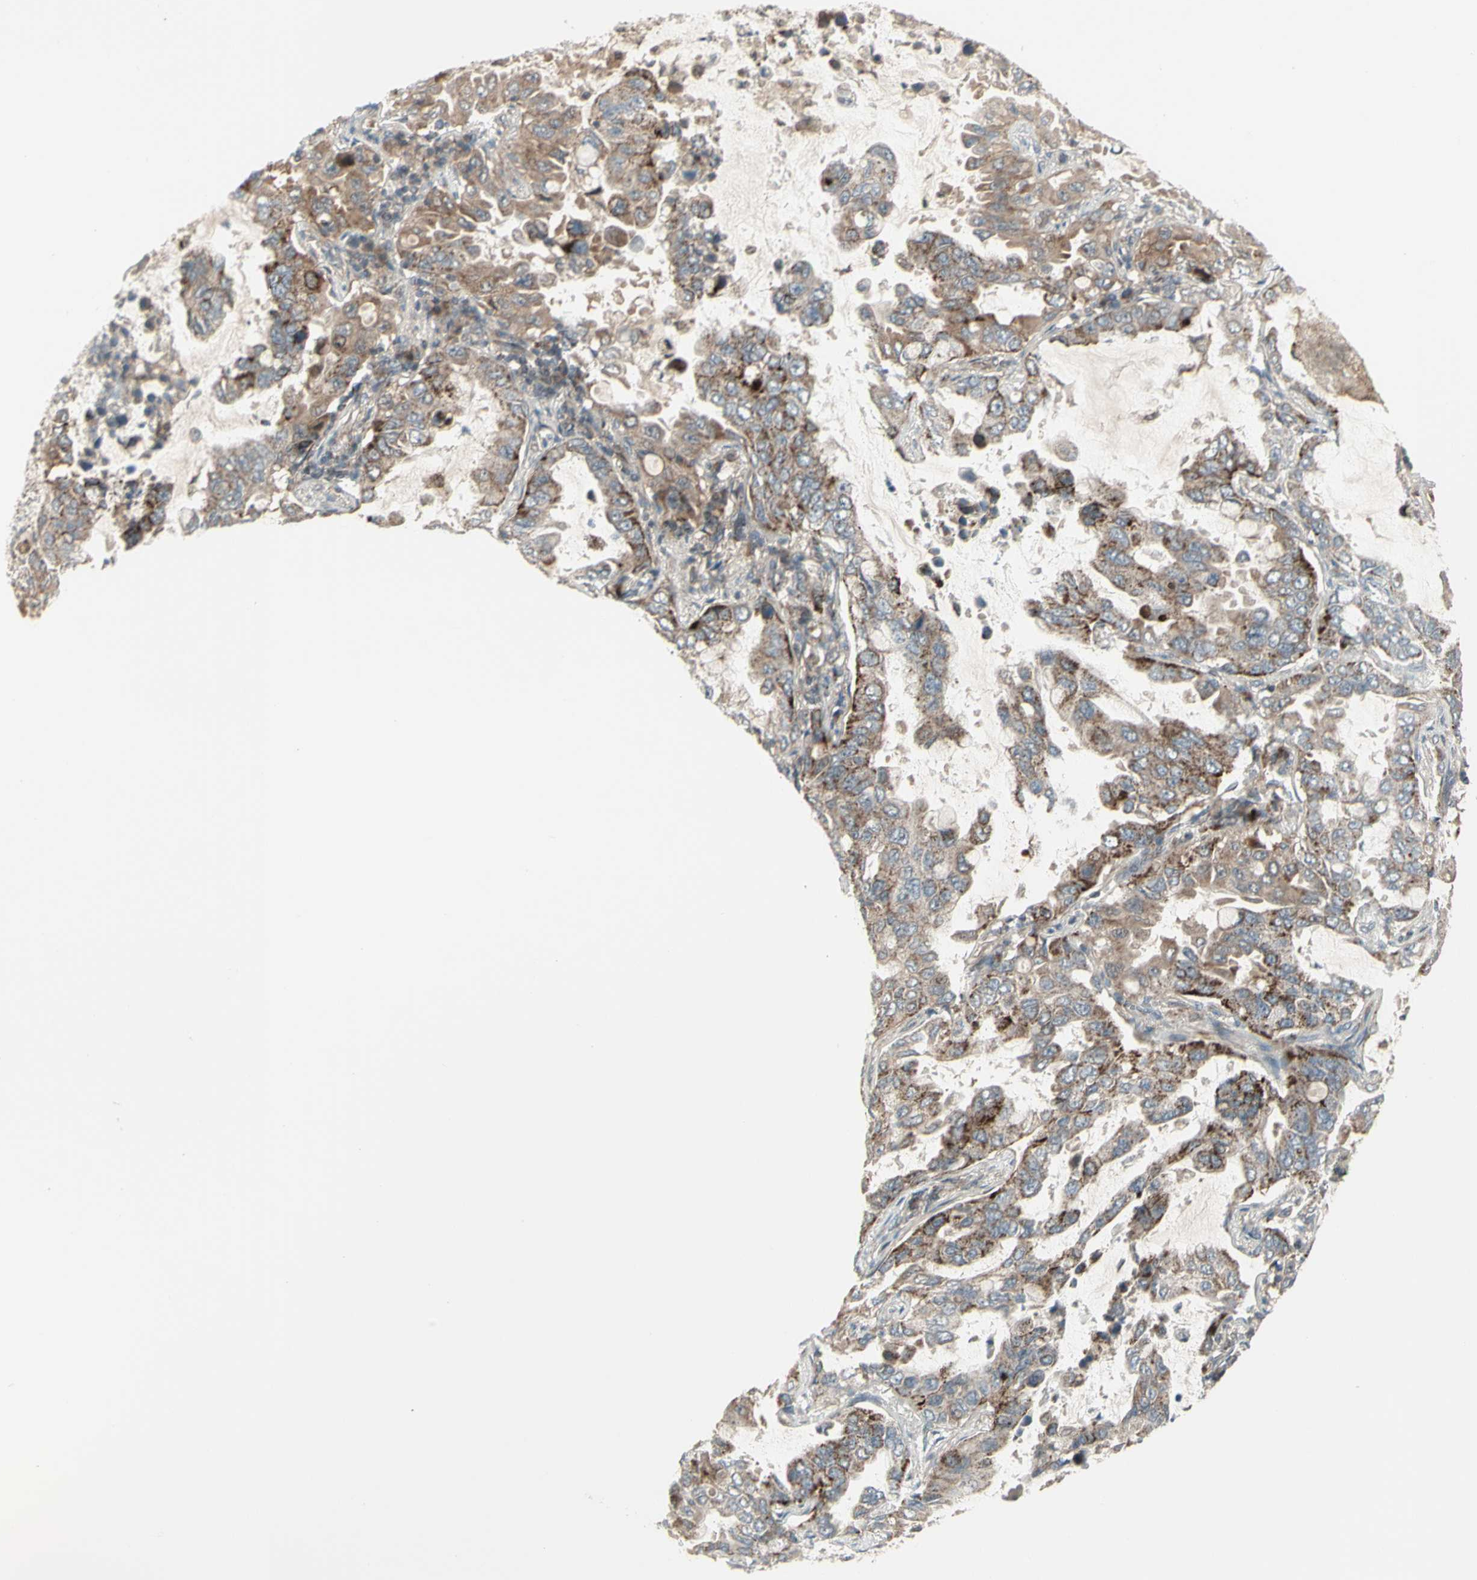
{"staining": {"intensity": "moderate", "quantity": ">75%", "location": "cytoplasmic/membranous"}, "tissue": "lung cancer", "cell_type": "Tumor cells", "image_type": "cancer", "snomed": [{"axis": "morphology", "description": "Adenocarcinoma, NOS"}, {"axis": "topography", "description": "Lung"}], "caption": "This image displays IHC staining of adenocarcinoma (lung), with medium moderate cytoplasmic/membranous positivity in approximately >75% of tumor cells.", "gene": "OSTM1", "patient": {"sex": "male", "age": 64}}